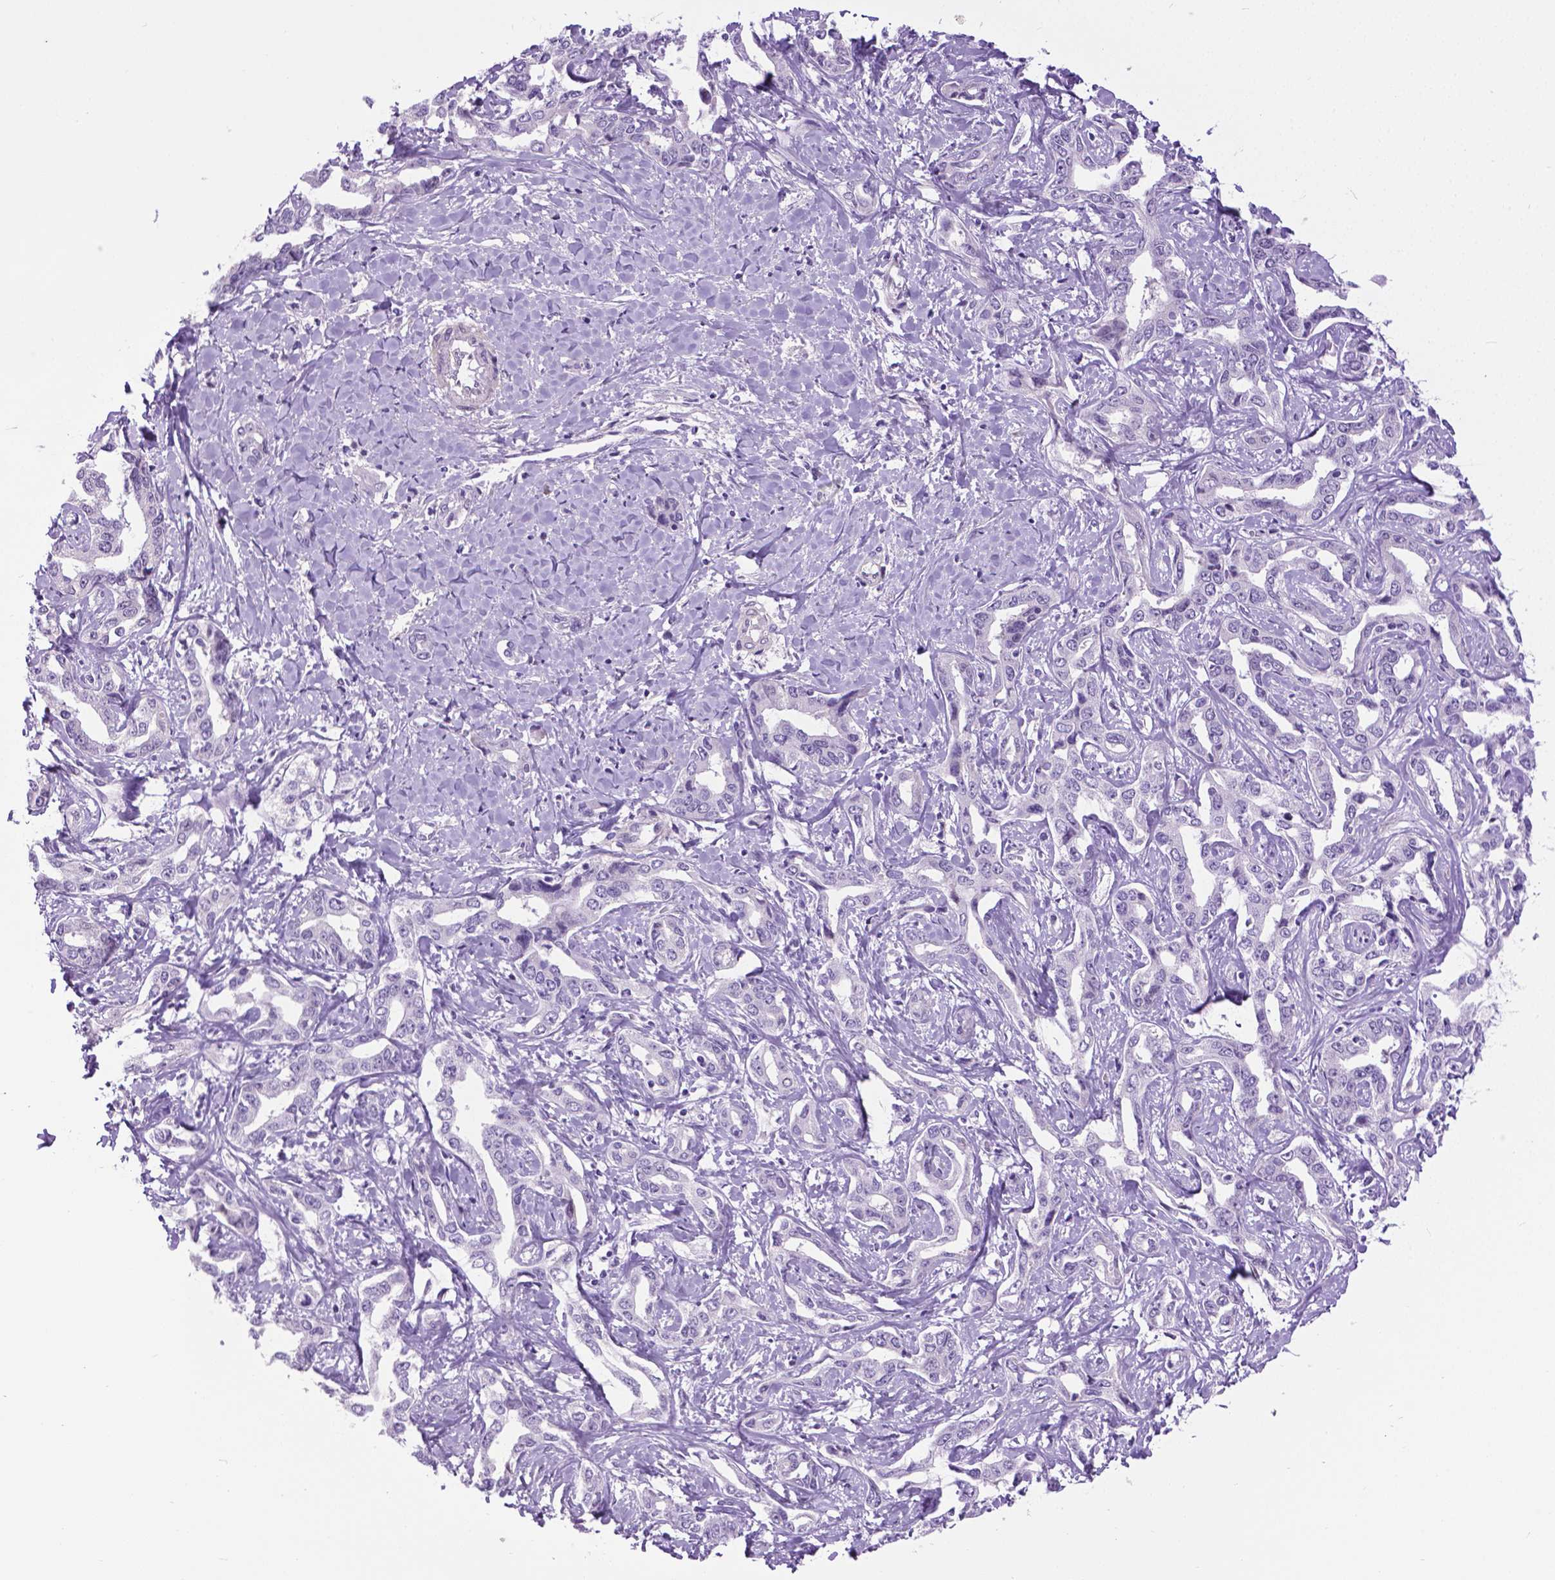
{"staining": {"intensity": "negative", "quantity": "none", "location": "none"}, "tissue": "liver cancer", "cell_type": "Tumor cells", "image_type": "cancer", "snomed": [{"axis": "morphology", "description": "Cholangiocarcinoma"}, {"axis": "topography", "description": "Liver"}], "caption": "DAB immunohistochemical staining of human liver cancer (cholangiocarcinoma) demonstrates no significant expression in tumor cells.", "gene": "APCDD1L", "patient": {"sex": "male", "age": 59}}